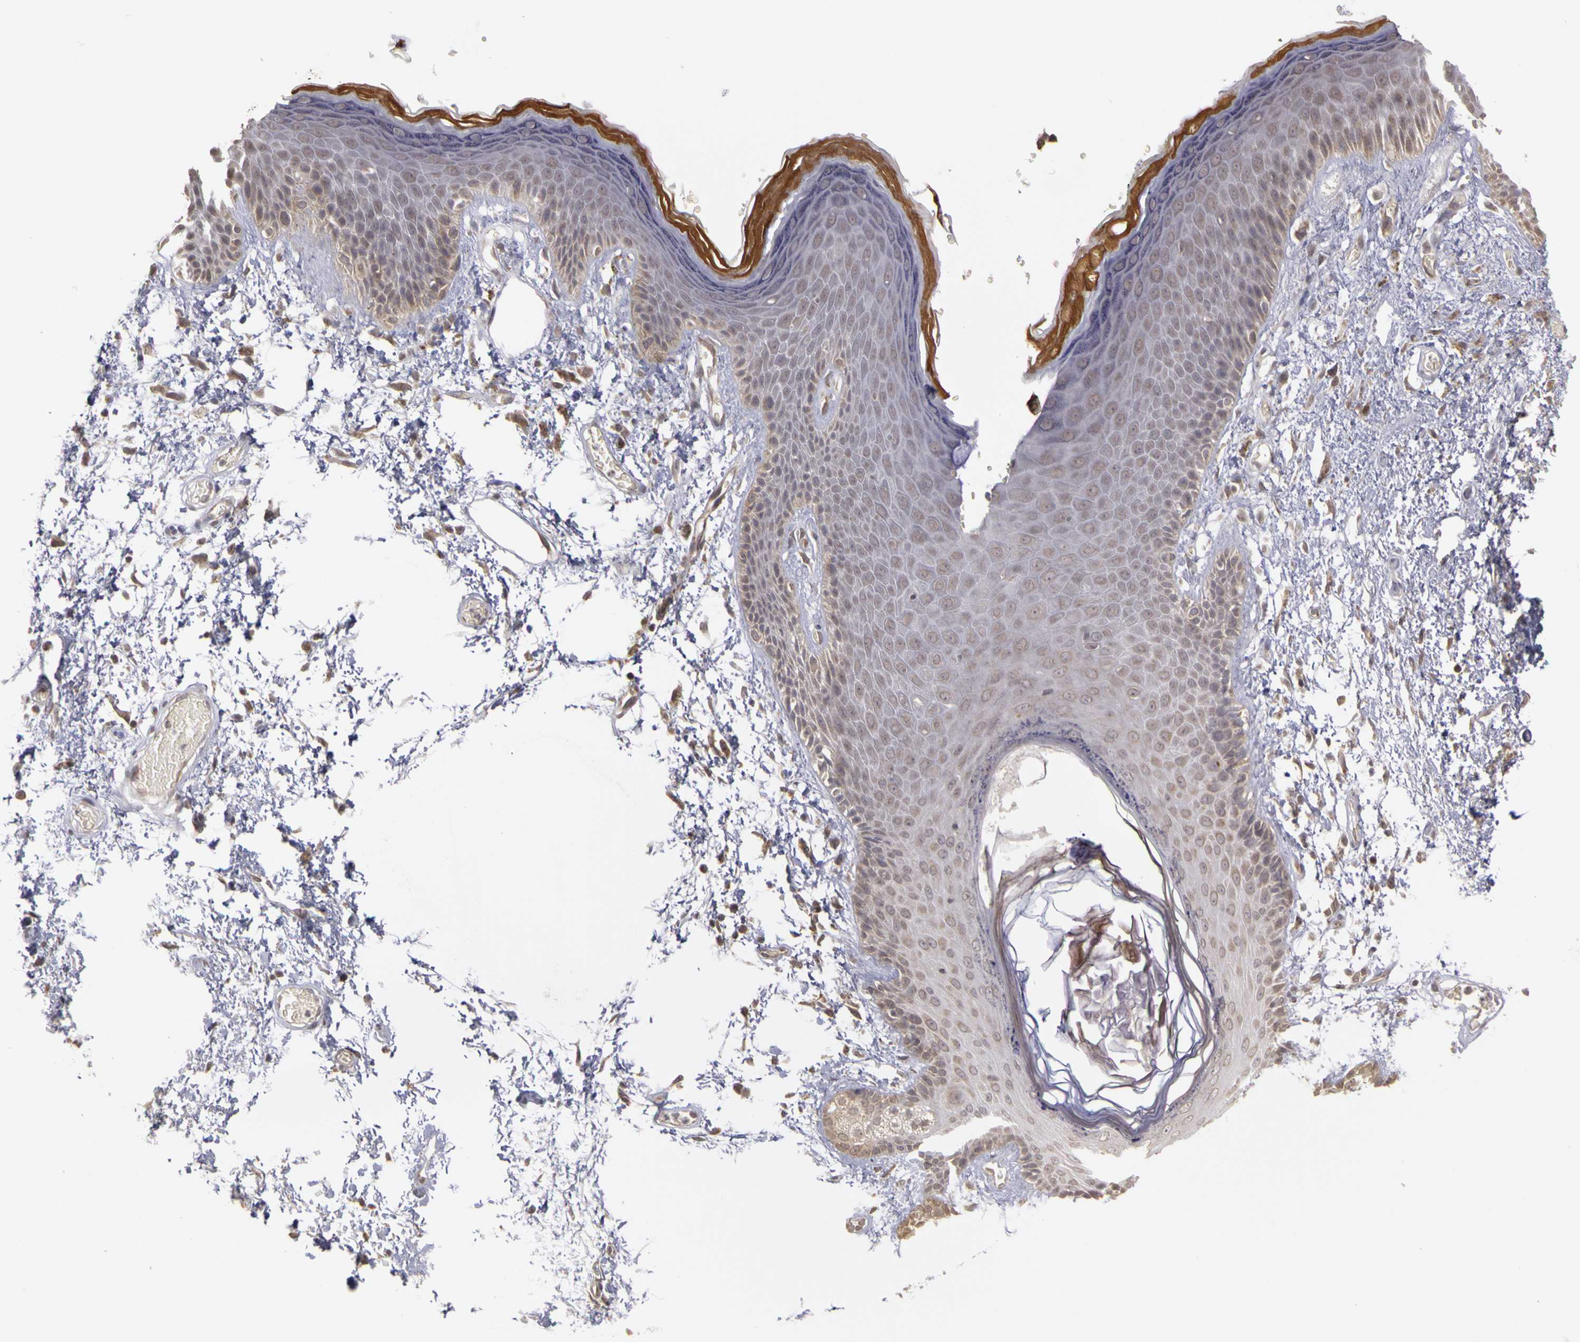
{"staining": {"intensity": "moderate", "quantity": "25%-75%", "location": "cytoplasmic/membranous"}, "tissue": "skin", "cell_type": "Epidermal cells", "image_type": "normal", "snomed": [{"axis": "morphology", "description": "Normal tissue, NOS"}, {"axis": "topography", "description": "Anal"}, {"axis": "topography", "description": "Peripheral nerve tissue"}], "caption": "This is a photomicrograph of IHC staining of unremarkable skin, which shows moderate staining in the cytoplasmic/membranous of epidermal cells.", "gene": "FRMD7", "patient": {"sex": "female", "age": 46}}